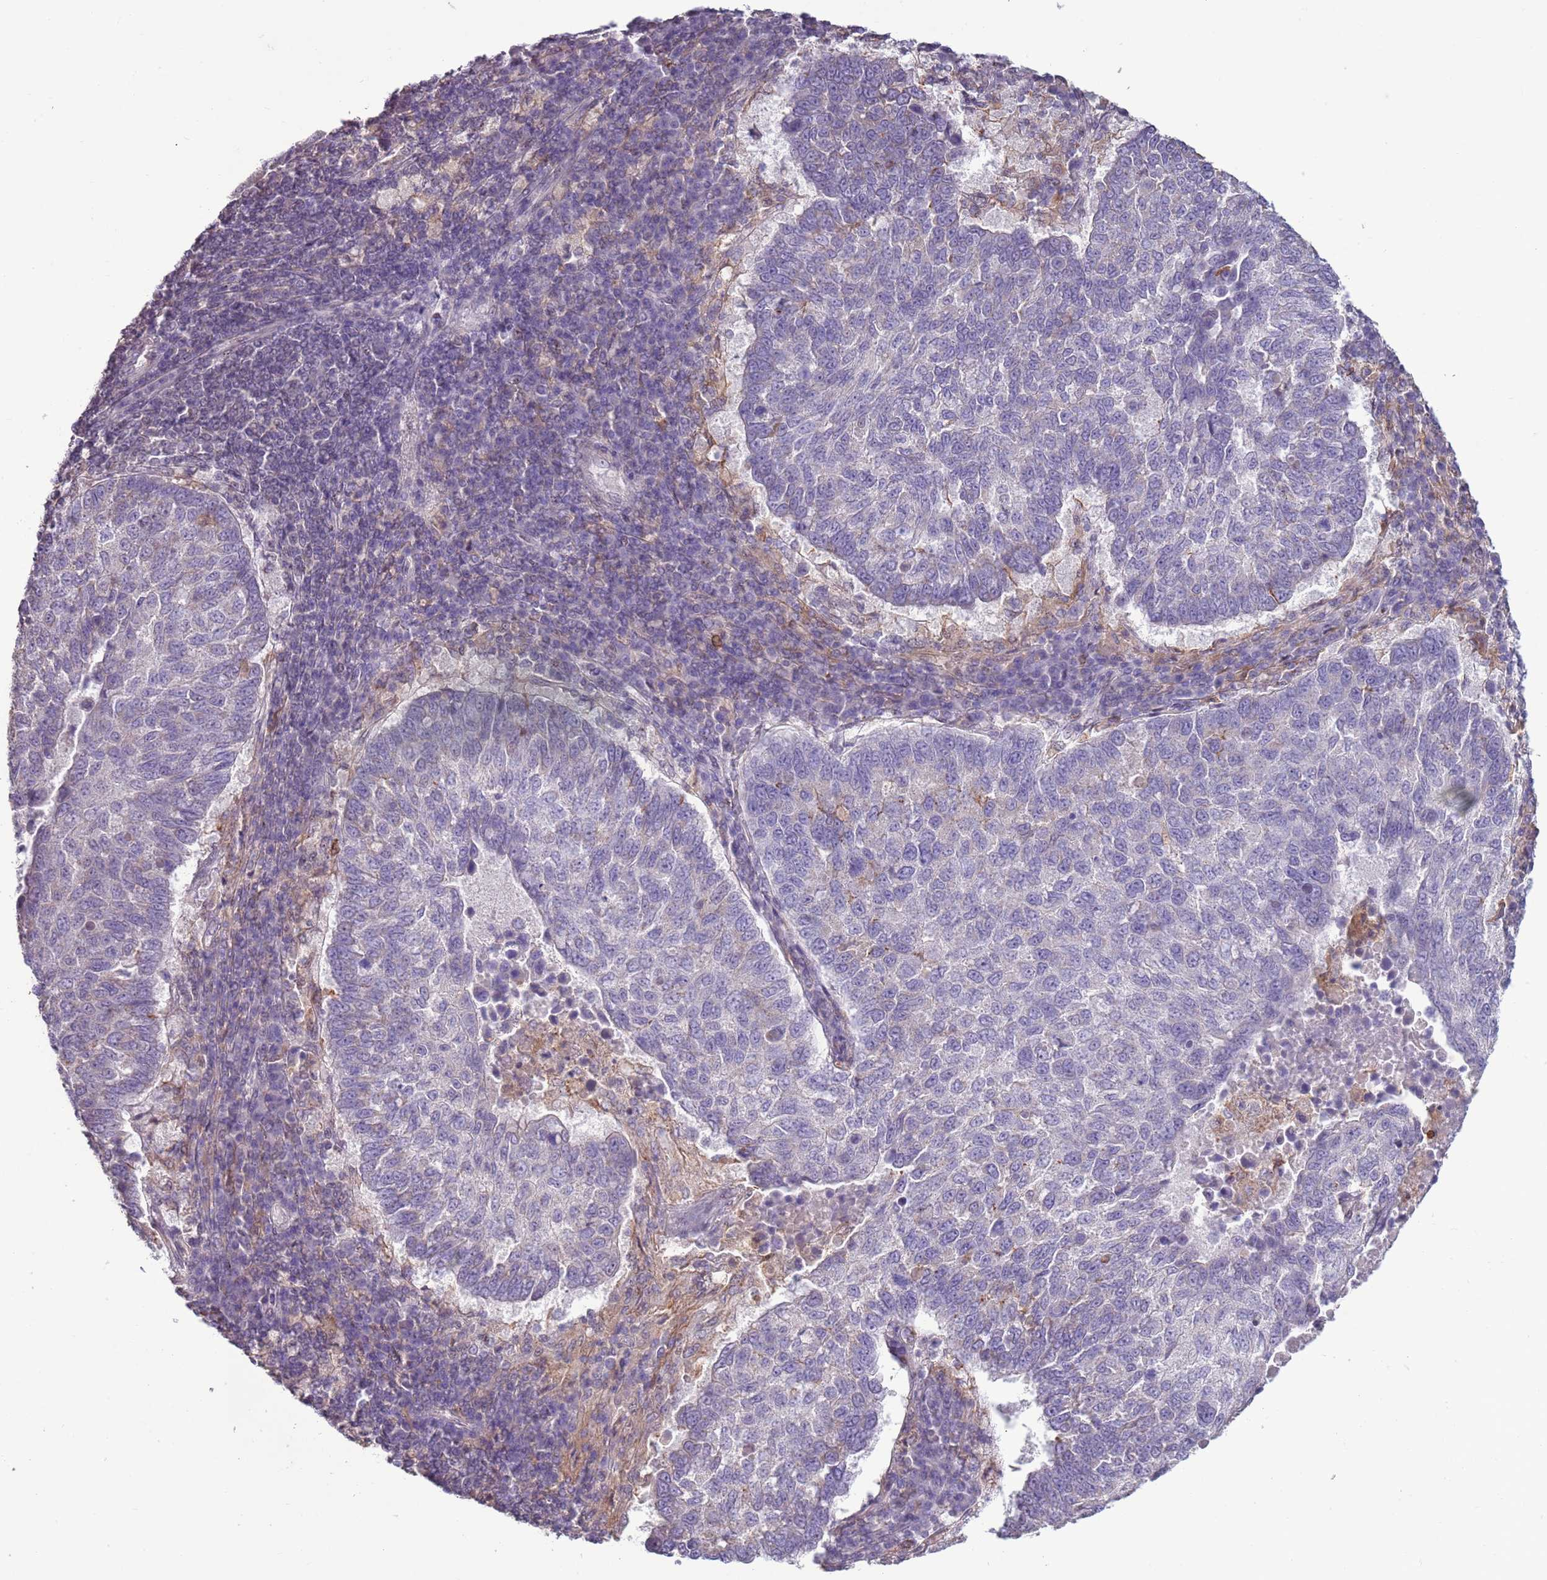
{"staining": {"intensity": "negative", "quantity": "none", "location": "none"}, "tissue": "lung cancer", "cell_type": "Tumor cells", "image_type": "cancer", "snomed": [{"axis": "morphology", "description": "Squamous cell carcinoma, NOS"}, {"axis": "topography", "description": "Lung"}], "caption": "IHC micrograph of neoplastic tissue: human lung squamous cell carcinoma stained with DAB (3,3'-diaminobenzidine) shows no significant protein expression in tumor cells. (DAB immunohistochemistry (IHC) visualized using brightfield microscopy, high magnification).", "gene": "CAPN9", "patient": {"sex": "male", "age": 73}}